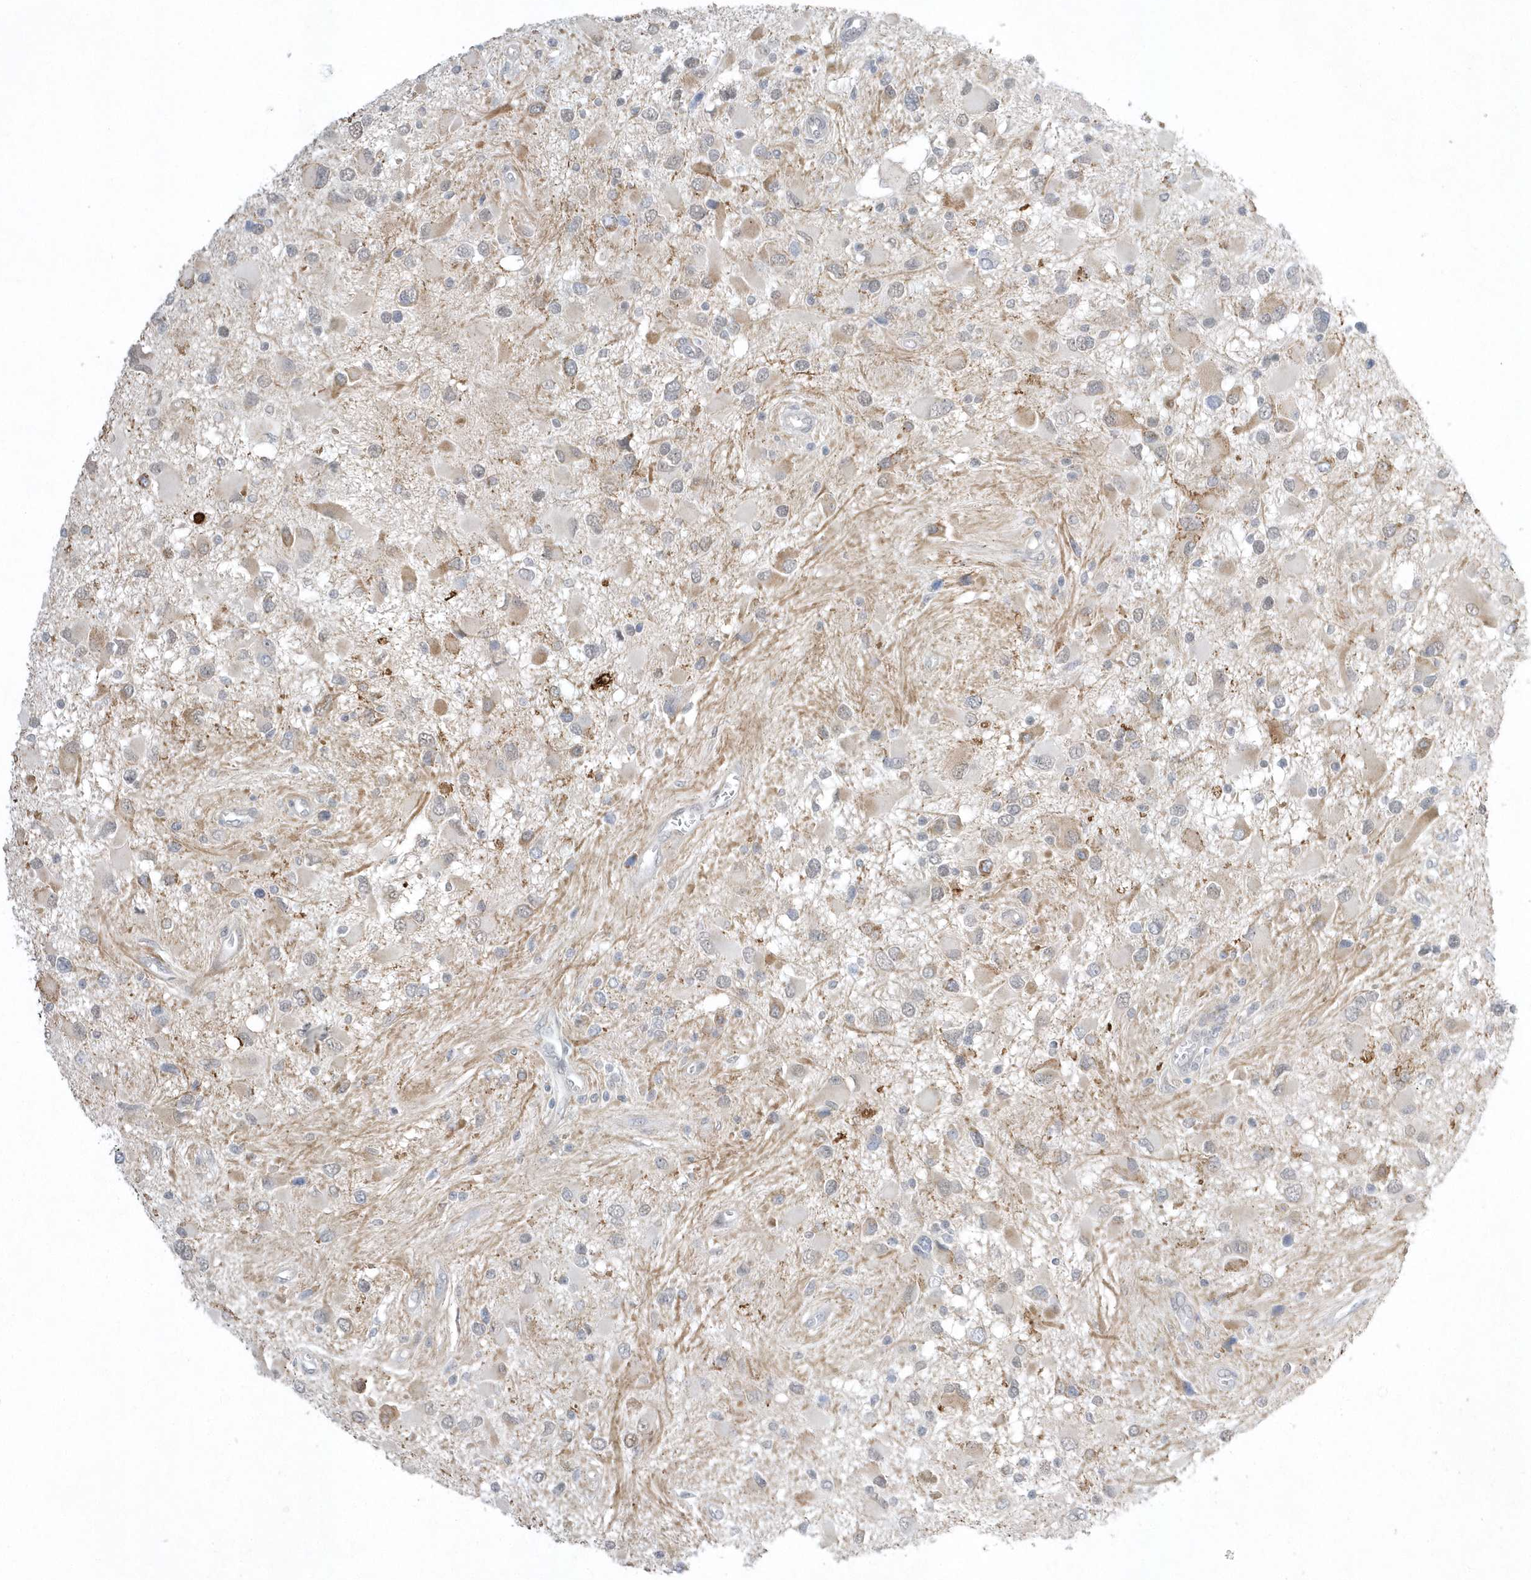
{"staining": {"intensity": "weak", "quantity": "<25%", "location": "cytoplasmic/membranous,nuclear"}, "tissue": "glioma", "cell_type": "Tumor cells", "image_type": "cancer", "snomed": [{"axis": "morphology", "description": "Glioma, malignant, High grade"}, {"axis": "topography", "description": "Brain"}], "caption": "This is a photomicrograph of immunohistochemistry staining of malignant glioma (high-grade), which shows no positivity in tumor cells. (DAB immunohistochemistry visualized using brightfield microscopy, high magnification).", "gene": "ZC3H12D", "patient": {"sex": "male", "age": 53}}